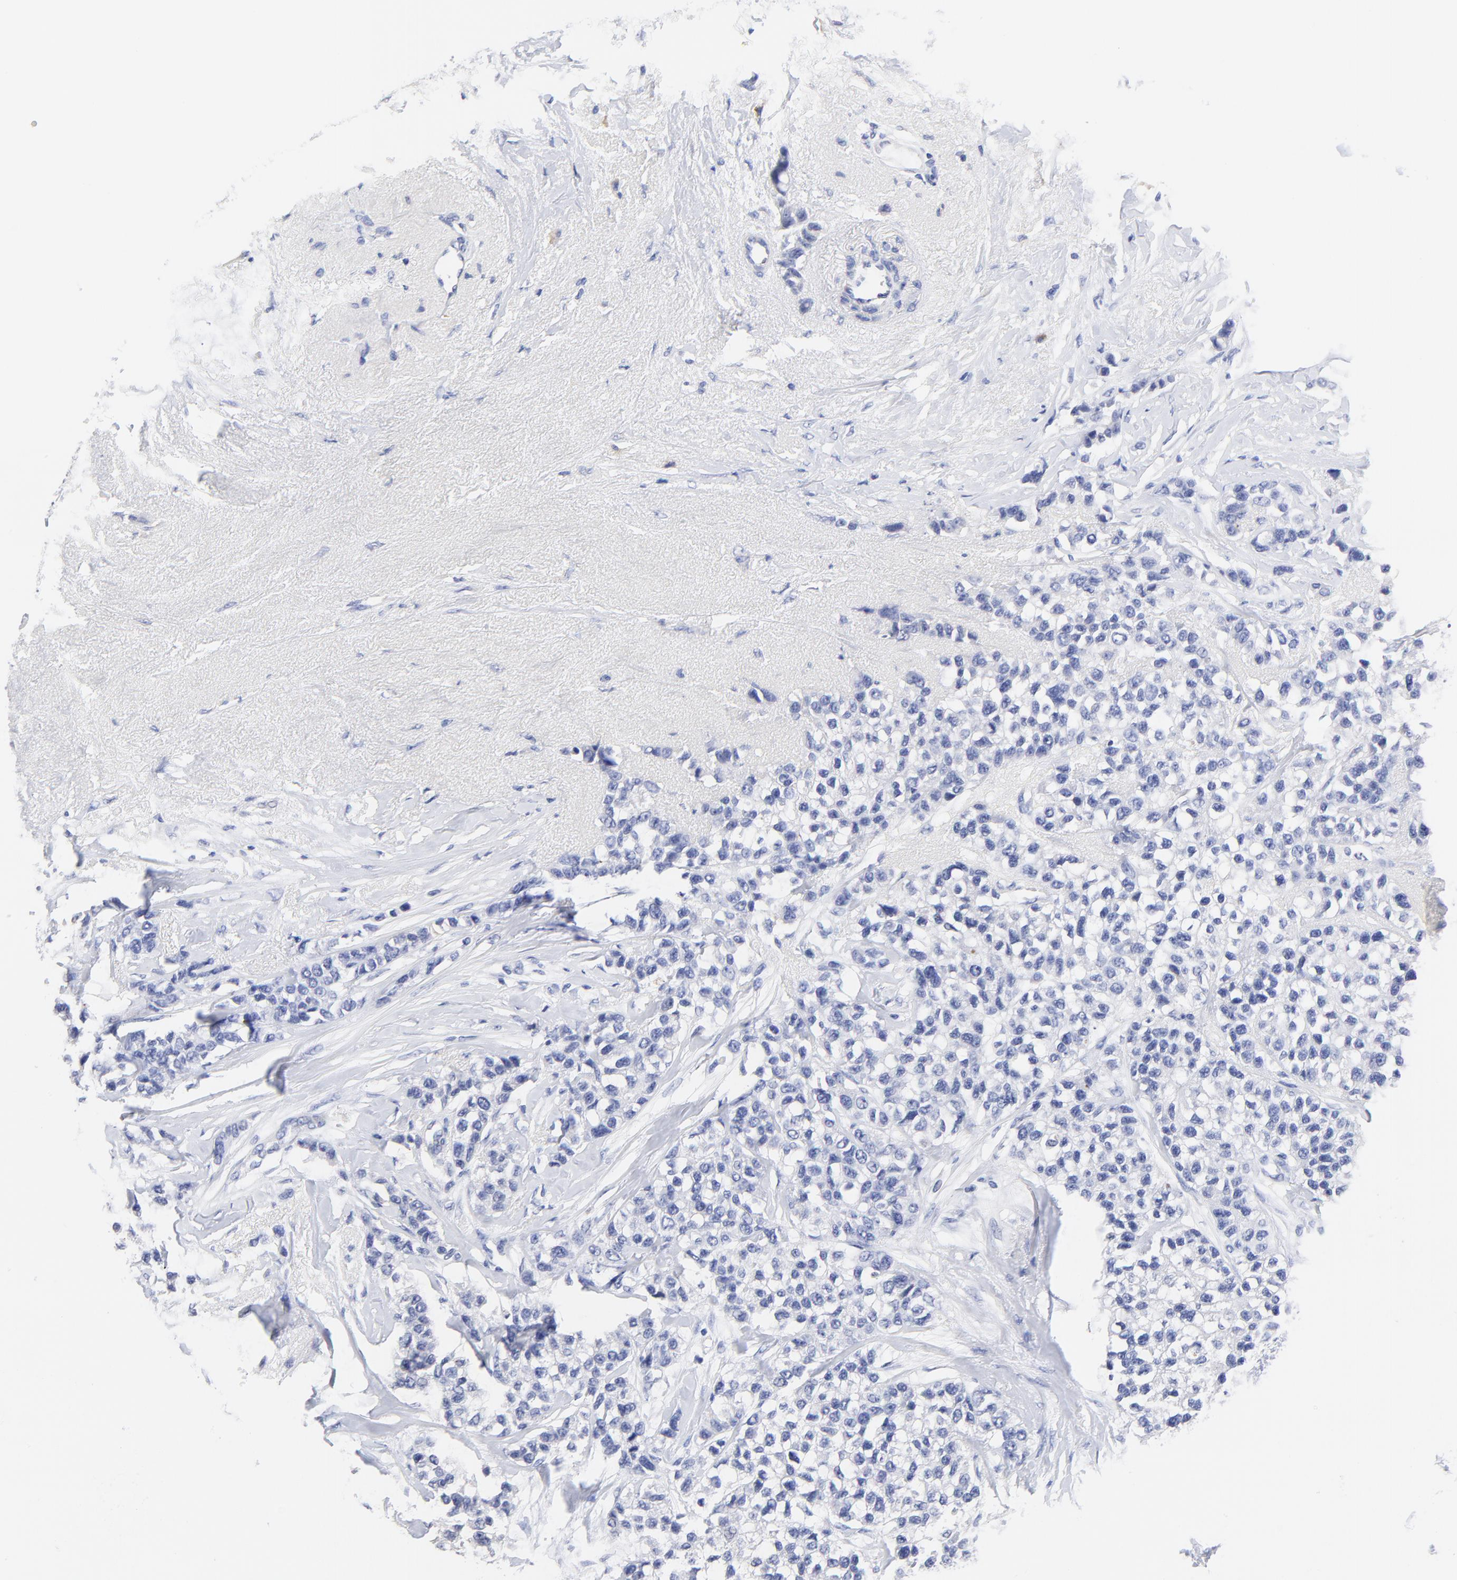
{"staining": {"intensity": "negative", "quantity": "none", "location": "none"}, "tissue": "breast cancer", "cell_type": "Tumor cells", "image_type": "cancer", "snomed": [{"axis": "morphology", "description": "Duct carcinoma"}, {"axis": "topography", "description": "Breast"}], "caption": "The histopathology image shows no significant staining in tumor cells of breast infiltrating ductal carcinoma.", "gene": "LAX1", "patient": {"sex": "female", "age": 51}}